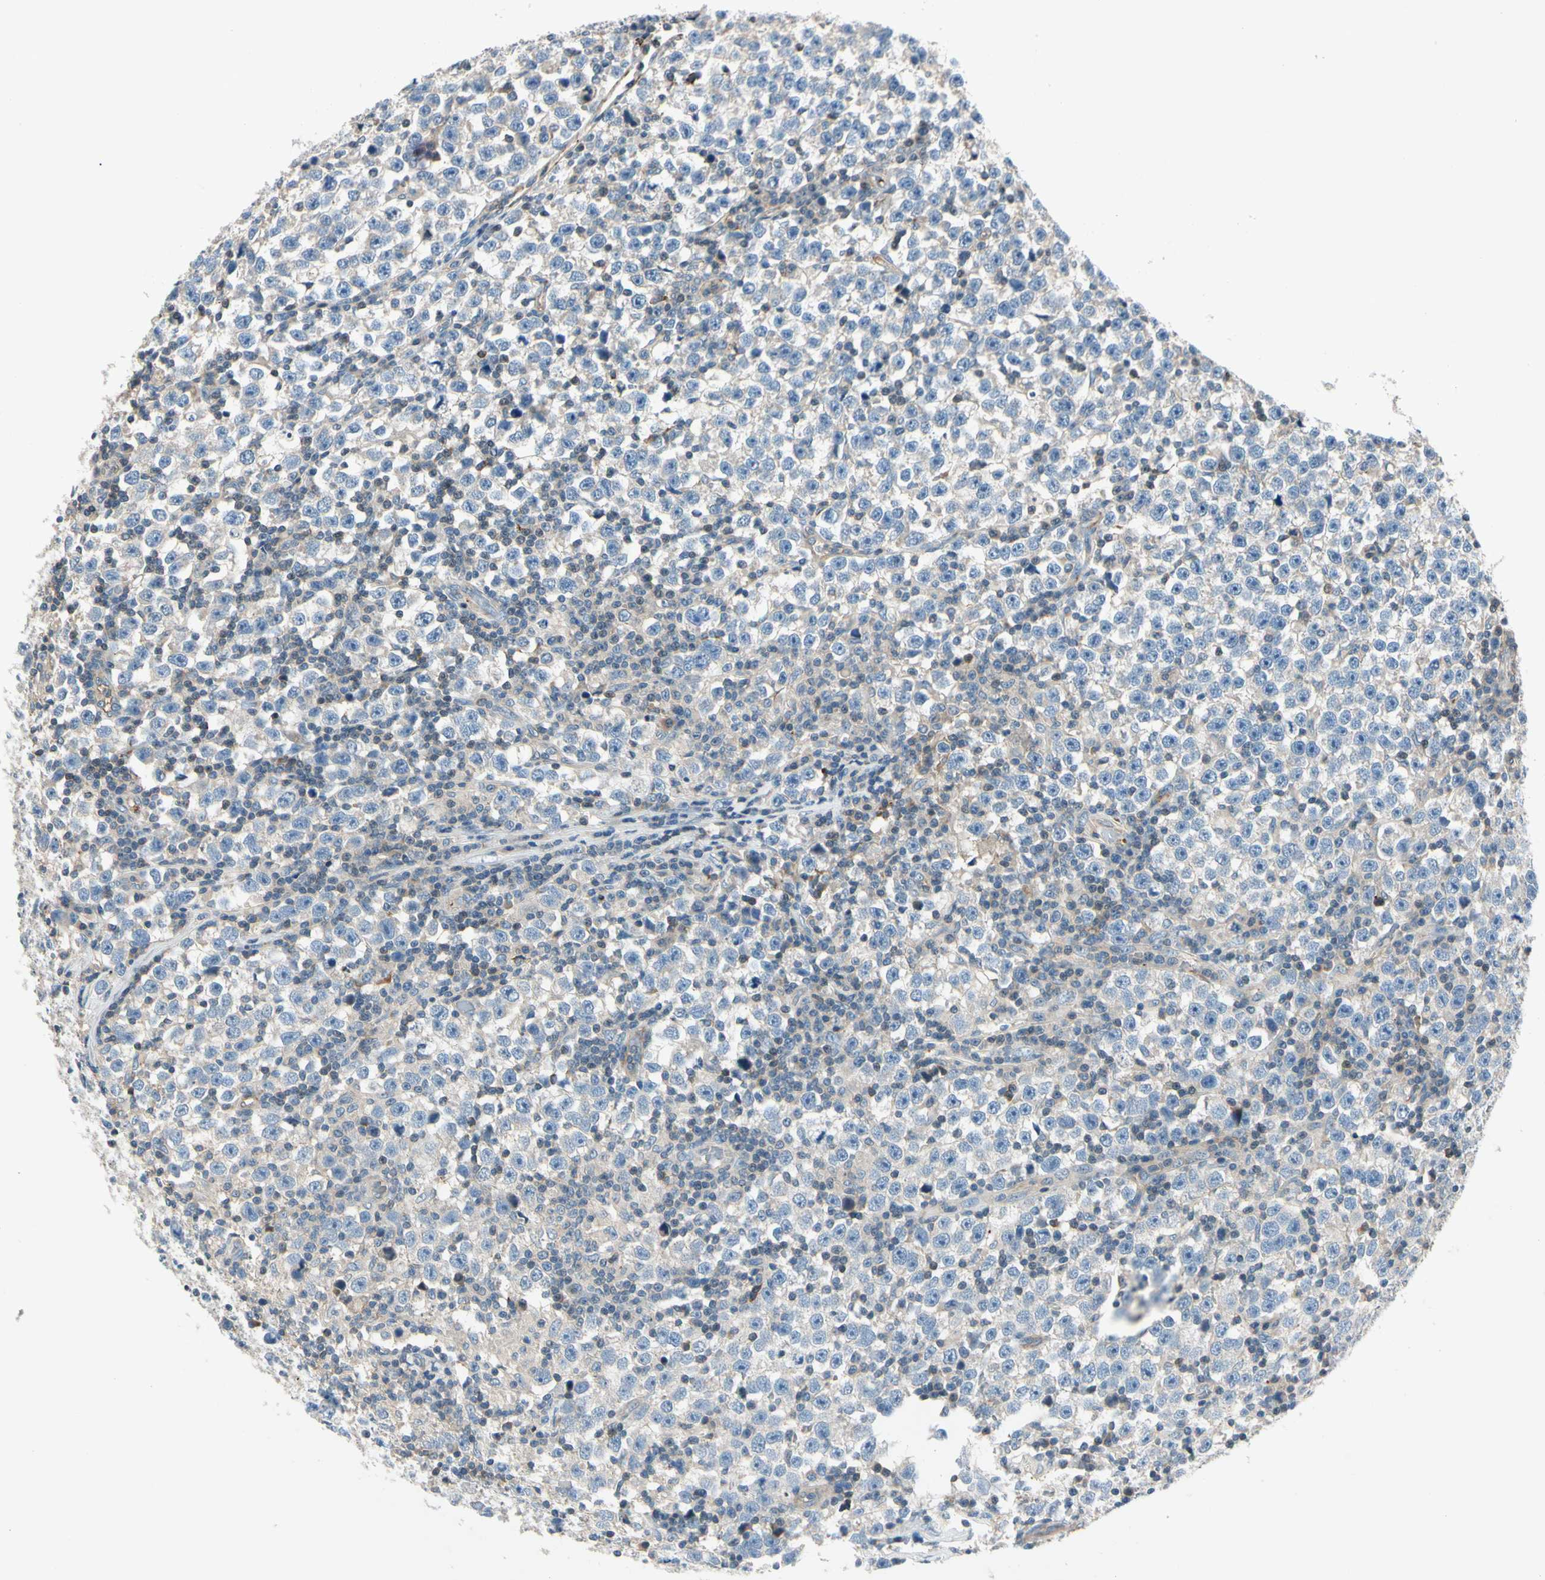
{"staining": {"intensity": "weak", "quantity": "25%-75%", "location": "cytoplasmic/membranous"}, "tissue": "testis cancer", "cell_type": "Tumor cells", "image_type": "cancer", "snomed": [{"axis": "morphology", "description": "Seminoma, NOS"}, {"axis": "topography", "description": "Testis"}], "caption": "Immunohistochemical staining of seminoma (testis) demonstrates low levels of weak cytoplasmic/membranous protein staining in approximately 25%-75% of tumor cells.", "gene": "CDH6", "patient": {"sex": "male", "age": 43}}